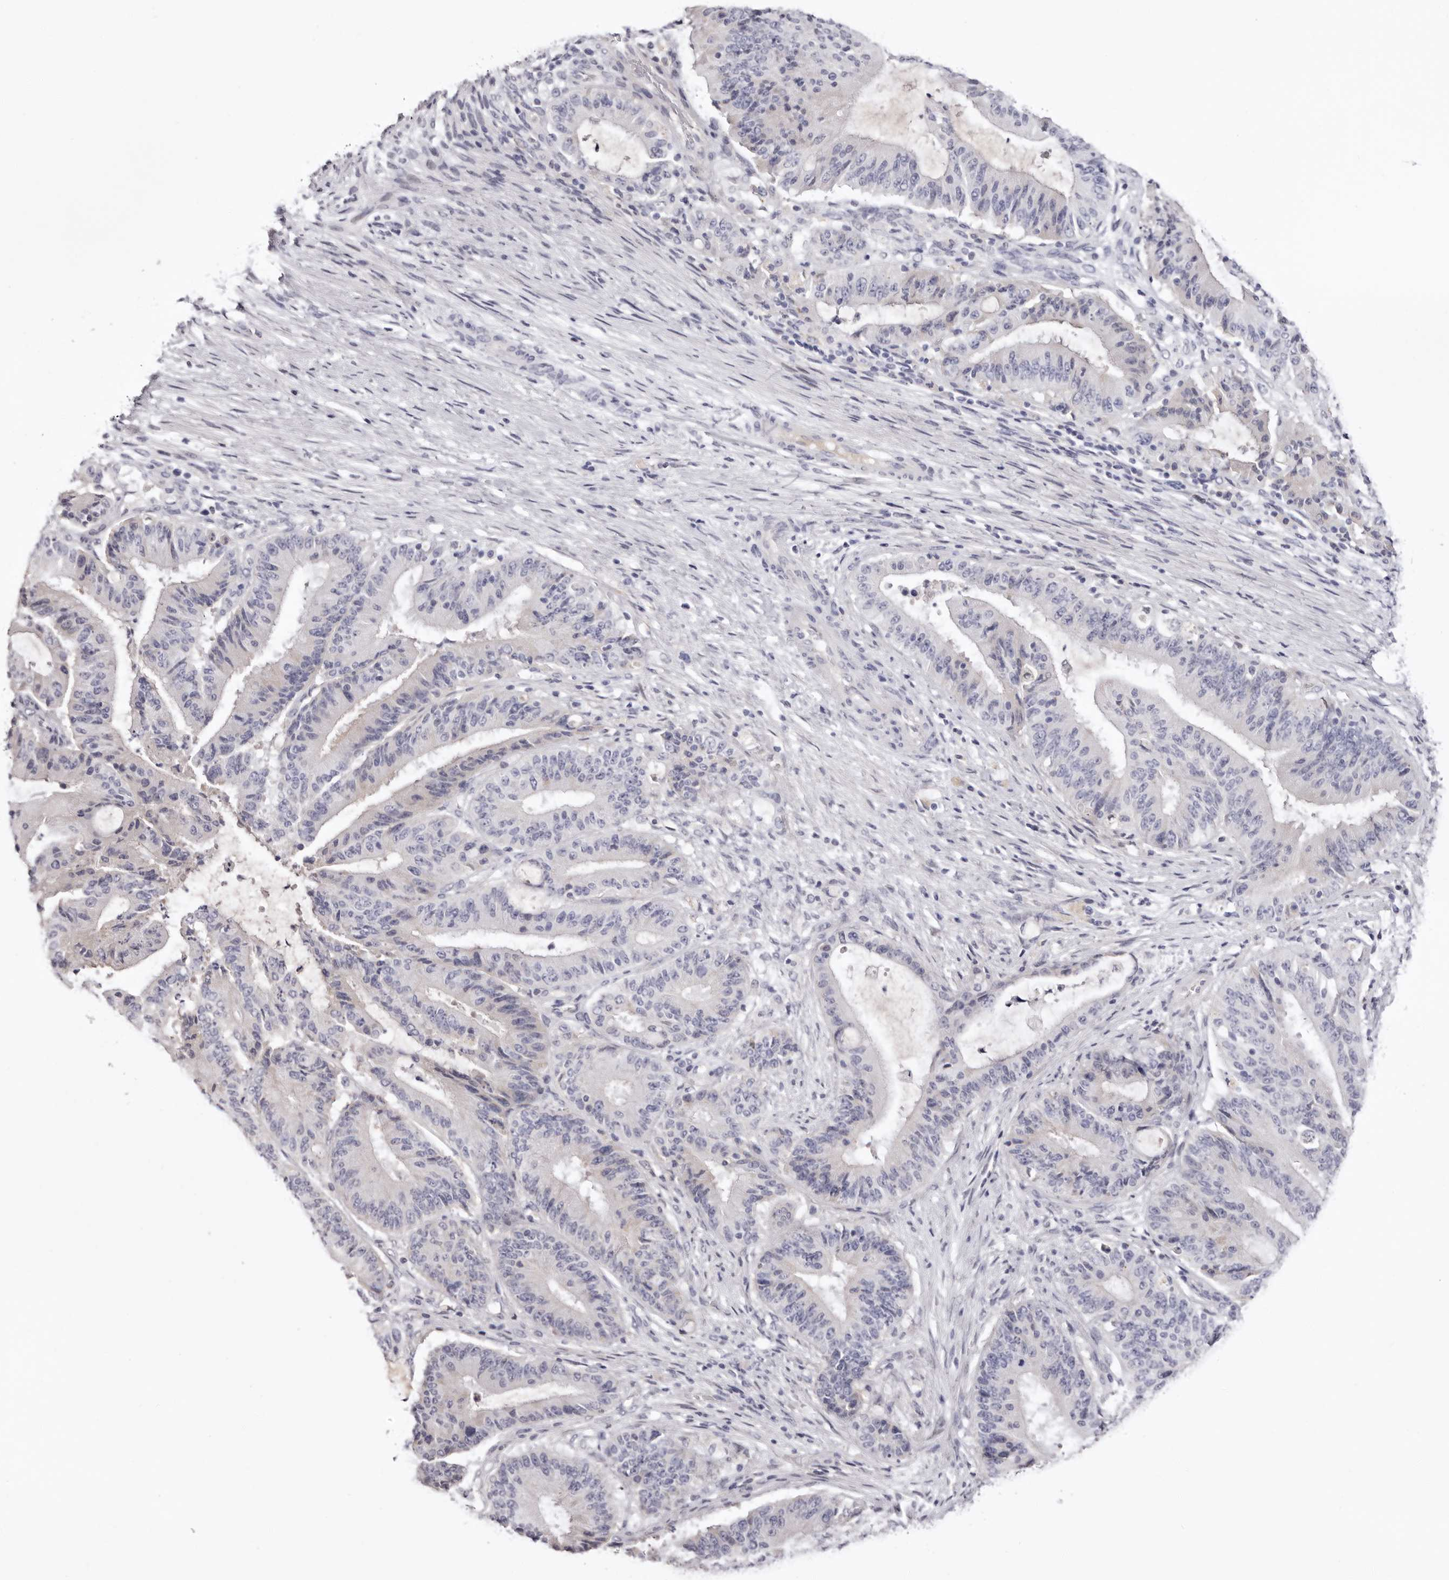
{"staining": {"intensity": "negative", "quantity": "none", "location": "none"}, "tissue": "liver cancer", "cell_type": "Tumor cells", "image_type": "cancer", "snomed": [{"axis": "morphology", "description": "Normal tissue, NOS"}, {"axis": "morphology", "description": "Cholangiocarcinoma"}, {"axis": "topography", "description": "Liver"}, {"axis": "topography", "description": "Peripheral nerve tissue"}], "caption": "Tumor cells show no significant expression in liver cholangiocarcinoma.", "gene": "LMLN", "patient": {"sex": "female", "age": 73}}